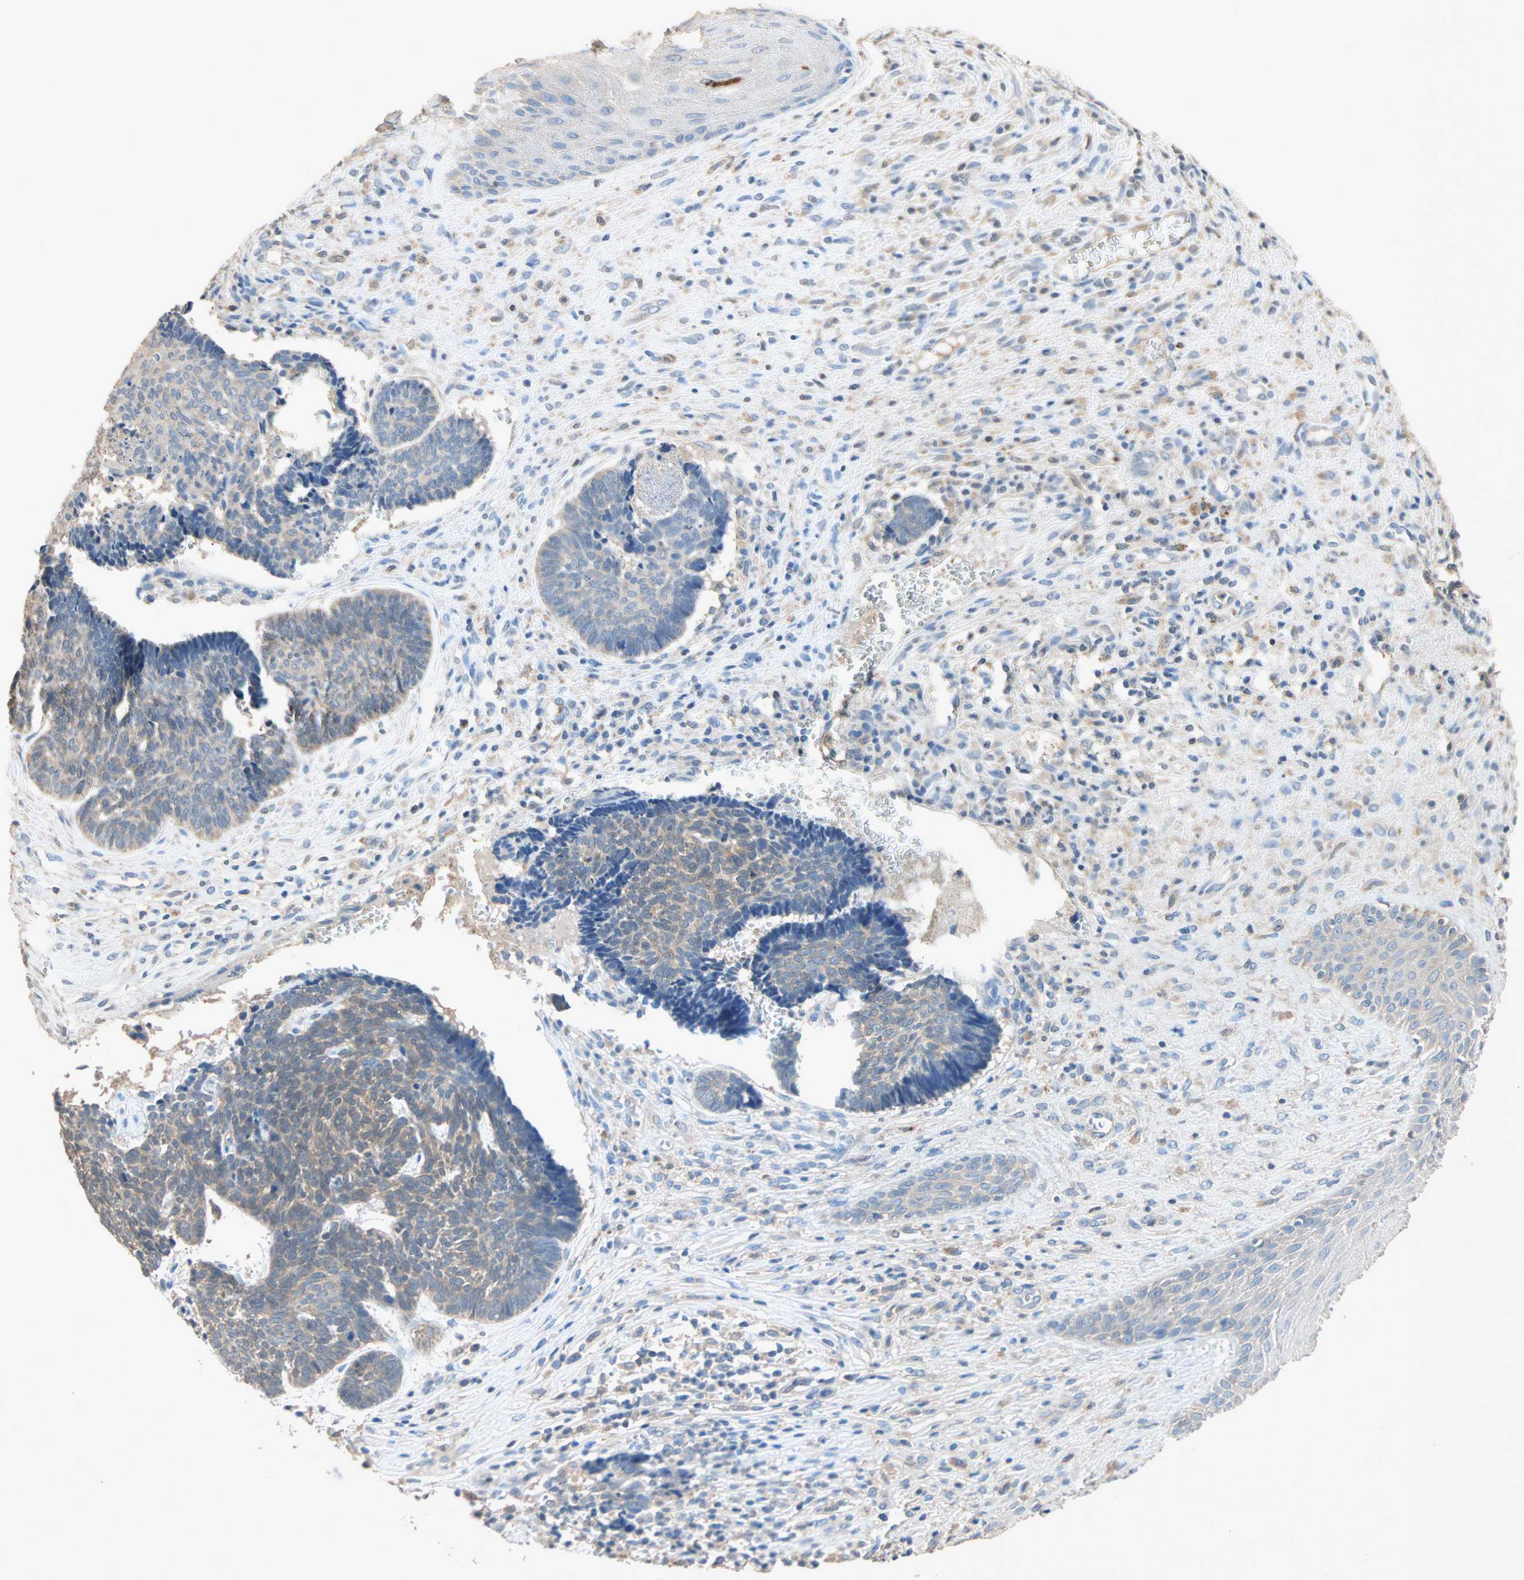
{"staining": {"intensity": "weak", "quantity": "25%-75%", "location": "cytoplasmic/membranous"}, "tissue": "skin cancer", "cell_type": "Tumor cells", "image_type": "cancer", "snomed": [{"axis": "morphology", "description": "Basal cell carcinoma"}, {"axis": "topography", "description": "Skin"}], "caption": "High-magnification brightfield microscopy of skin basal cell carcinoma stained with DAB (3,3'-diaminobenzidine) (brown) and counterstained with hematoxylin (blue). tumor cells exhibit weak cytoplasmic/membranous staining is present in about25%-75% of cells. (brown staining indicates protein expression, while blue staining denotes nuclei).", "gene": "ADAP1", "patient": {"sex": "male", "age": 84}}